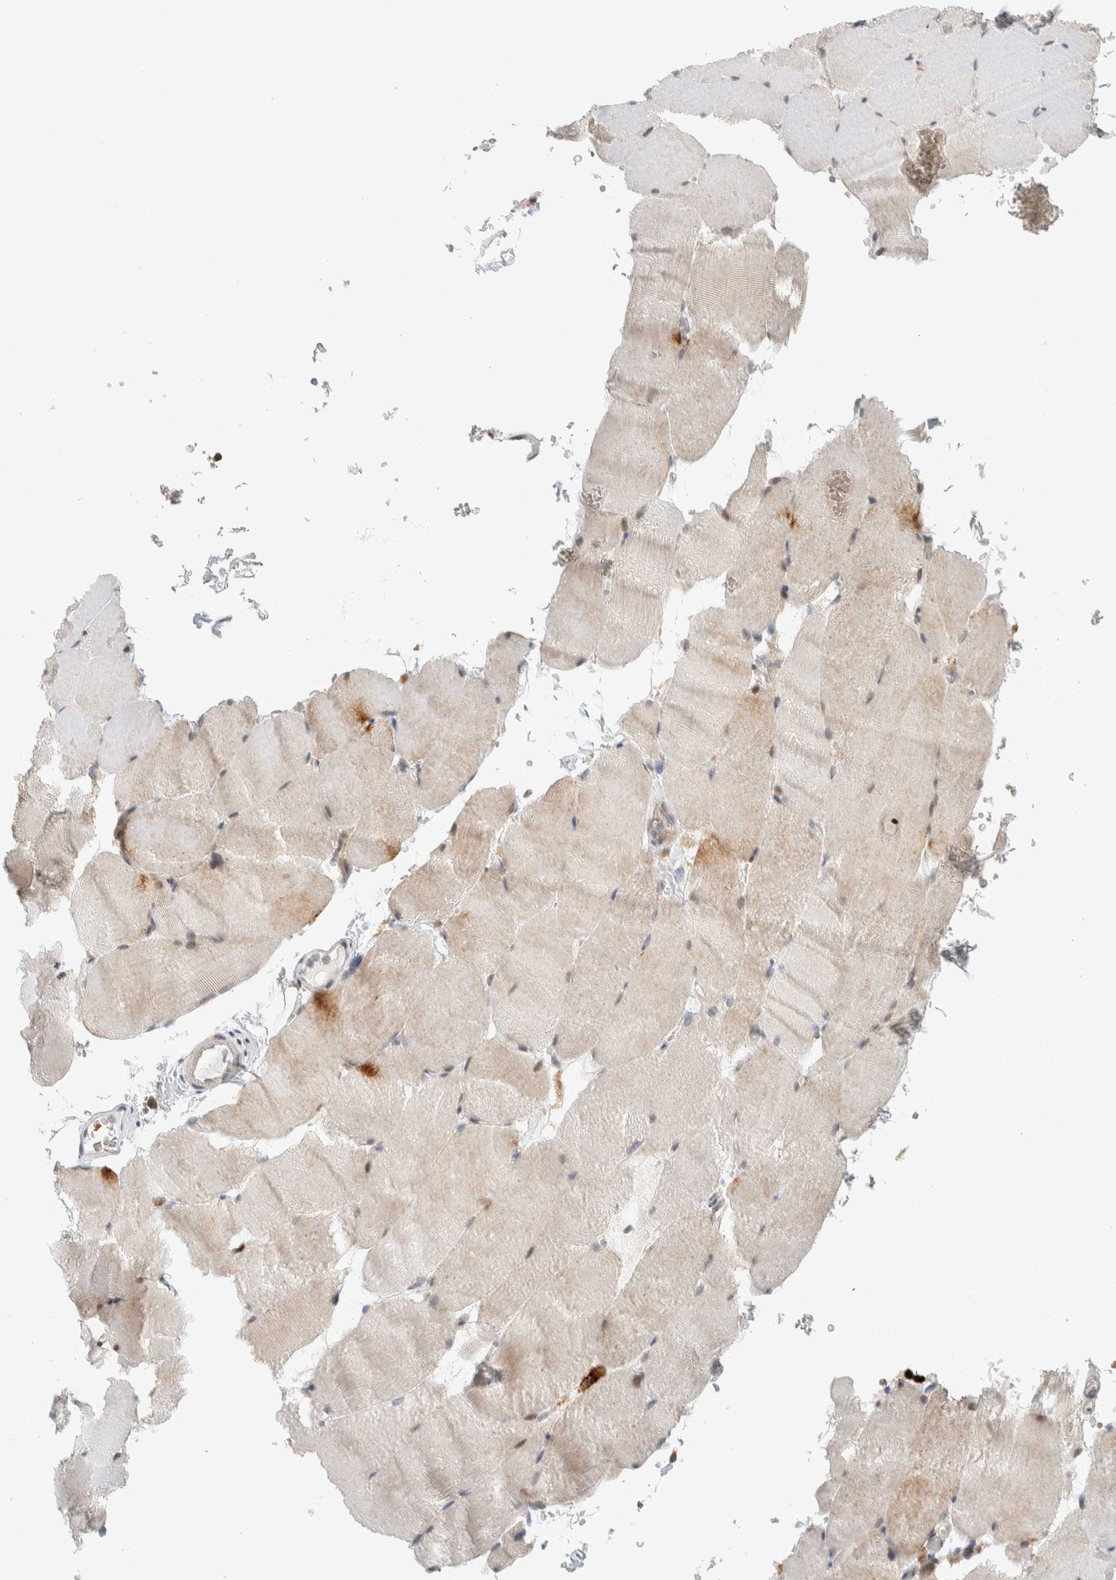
{"staining": {"intensity": "weak", "quantity": ">75%", "location": "cytoplasmic/membranous,nuclear"}, "tissue": "skeletal muscle", "cell_type": "Myocytes", "image_type": "normal", "snomed": [{"axis": "morphology", "description": "Normal tissue, NOS"}, {"axis": "topography", "description": "Skeletal muscle"}, {"axis": "topography", "description": "Parathyroid gland"}], "caption": "Immunohistochemistry histopathology image of benign skeletal muscle: human skeletal muscle stained using immunohistochemistry (IHC) demonstrates low levels of weak protein expression localized specifically in the cytoplasmic/membranous,nuclear of myocytes, appearing as a cytoplasmic/membranous,nuclear brown color.", "gene": "LLGL2", "patient": {"sex": "female", "age": 37}}